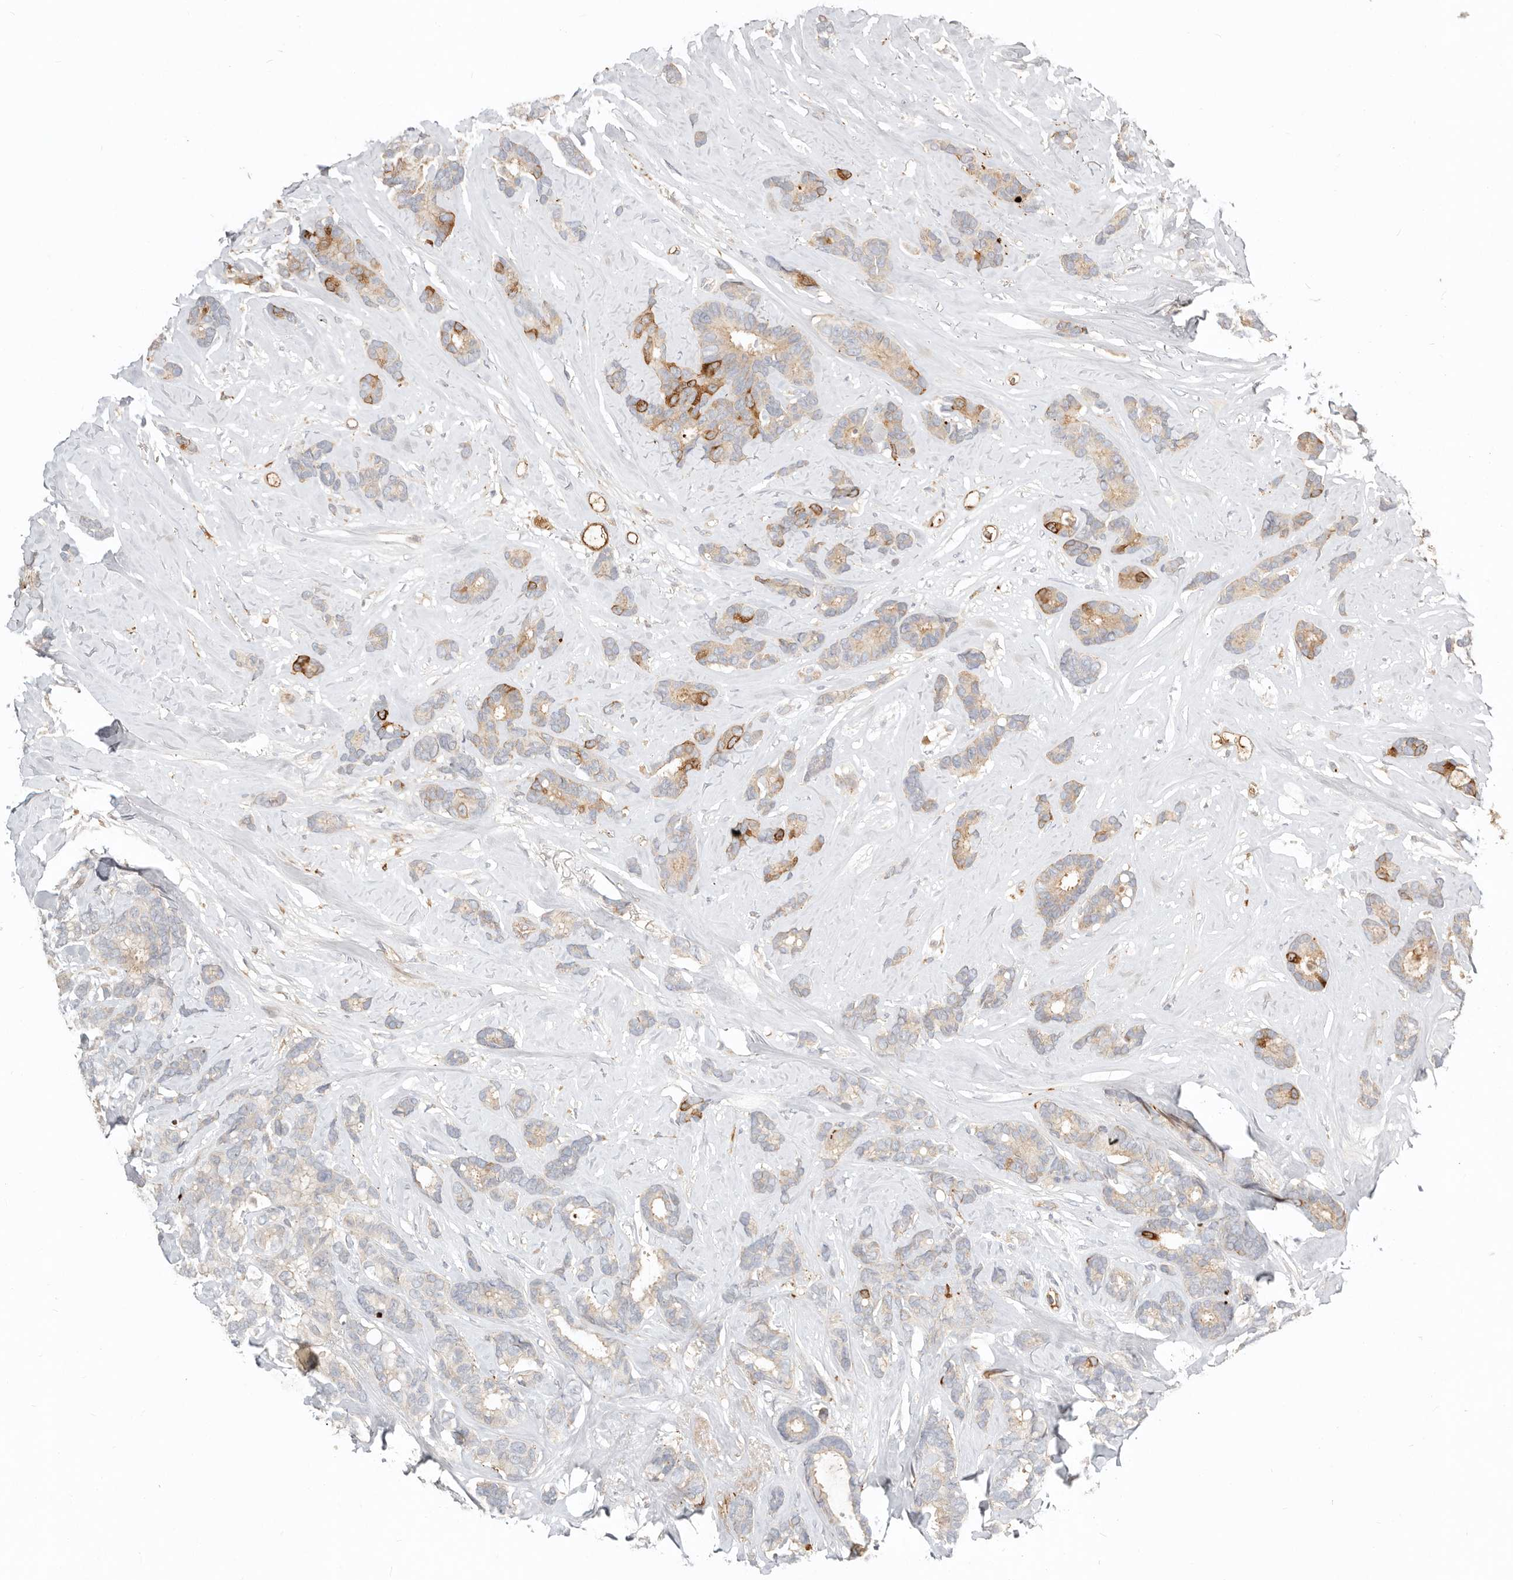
{"staining": {"intensity": "moderate", "quantity": "<25%", "location": "cytoplasmic/membranous"}, "tissue": "breast cancer", "cell_type": "Tumor cells", "image_type": "cancer", "snomed": [{"axis": "morphology", "description": "Duct carcinoma"}, {"axis": "topography", "description": "Breast"}], "caption": "Protein staining of intraductal carcinoma (breast) tissue demonstrates moderate cytoplasmic/membranous expression in approximately <25% of tumor cells.", "gene": "MTFR2", "patient": {"sex": "female", "age": 87}}